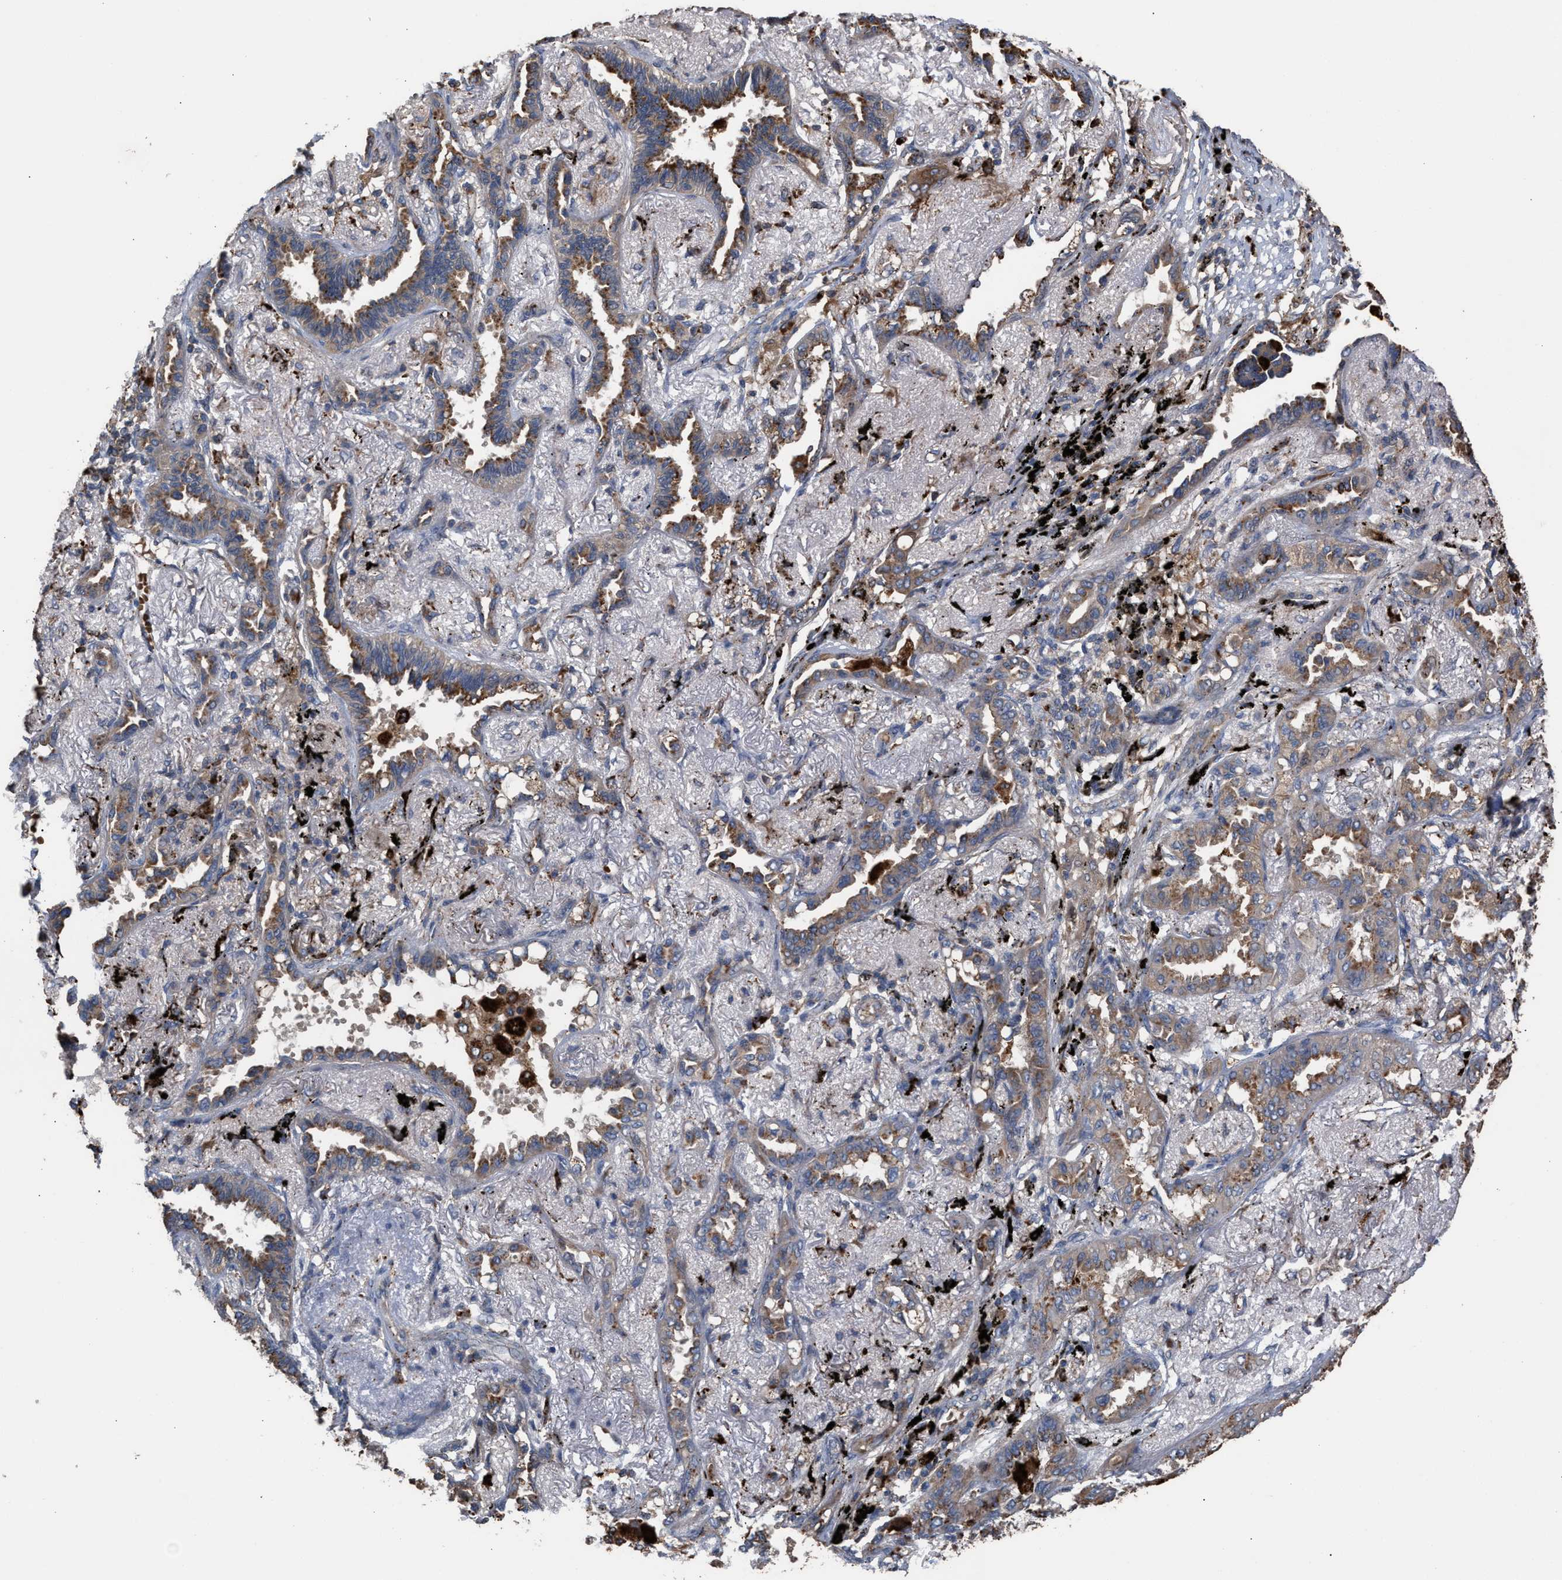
{"staining": {"intensity": "moderate", "quantity": ">75%", "location": "cytoplasmic/membranous"}, "tissue": "lung cancer", "cell_type": "Tumor cells", "image_type": "cancer", "snomed": [{"axis": "morphology", "description": "Adenocarcinoma, NOS"}, {"axis": "topography", "description": "Lung"}], "caption": "Immunohistochemical staining of human lung adenocarcinoma exhibits medium levels of moderate cytoplasmic/membranous expression in about >75% of tumor cells. (DAB (3,3'-diaminobenzidine) = brown stain, brightfield microscopy at high magnification).", "gene": "ELMO3", "patient": {"sex": "male", "age": 59}}